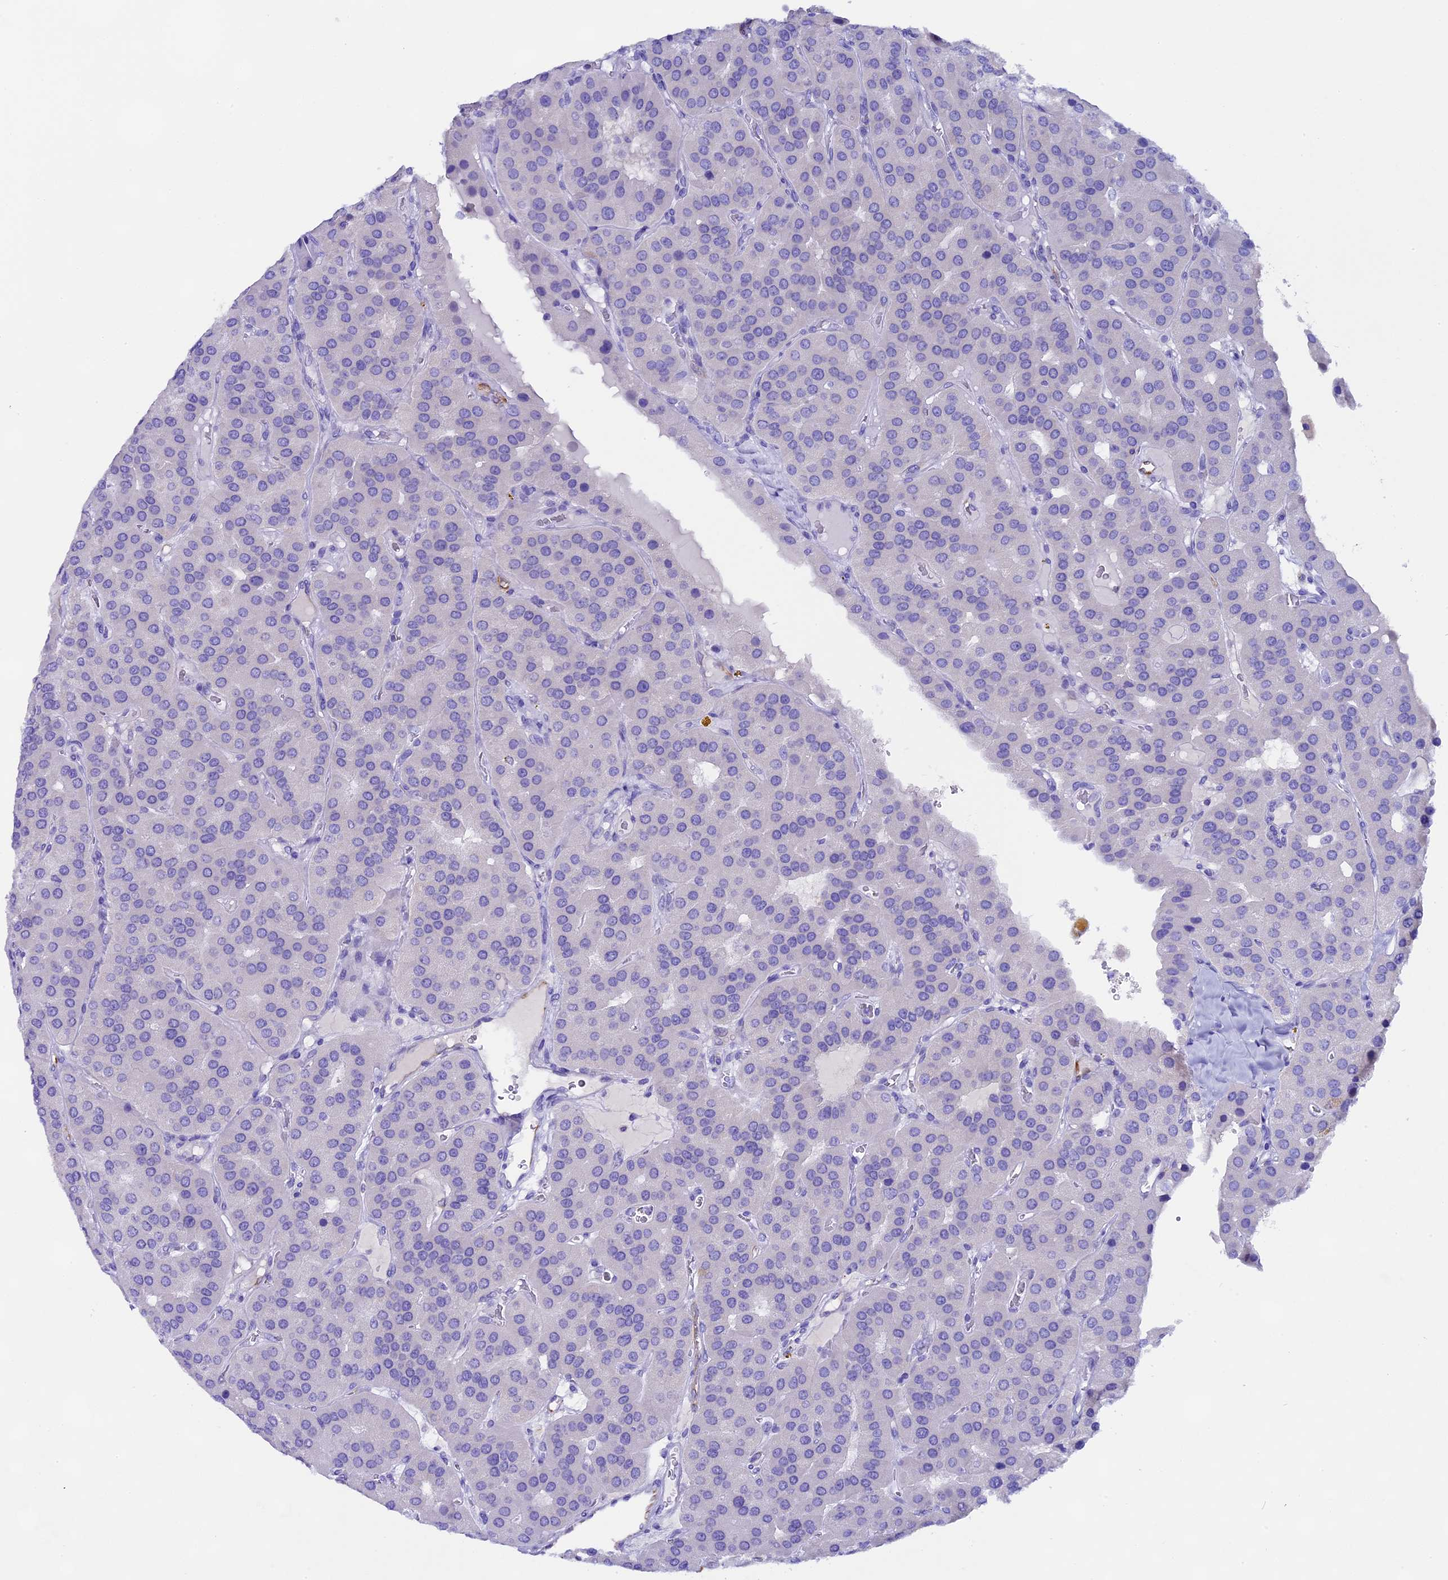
{"staining": {"intensity": "negative", "quantity": "none", "location": "none"}, "tissue": "parathyroid gland", "cell_type": "Glandular cells", "image_type": "normal", "snomed": [{"axis": "morphology", "description": "Normal tissue, NOS"}, {"axis": "morphology", "description": "Adenoma, NOS"}, {"axis": "topography", "description": "Parathyroid gland"}], "caption": "This histopathology image is of unremarkable parathyroid gland stained with IHC to label a protein in brown with the nuclei are counter-stained blue. There is no expression in glandular cells. (DAB IHC, high magnification).", "gene": "FKBP11", "patient": {"sex": "female", "age": 86}}